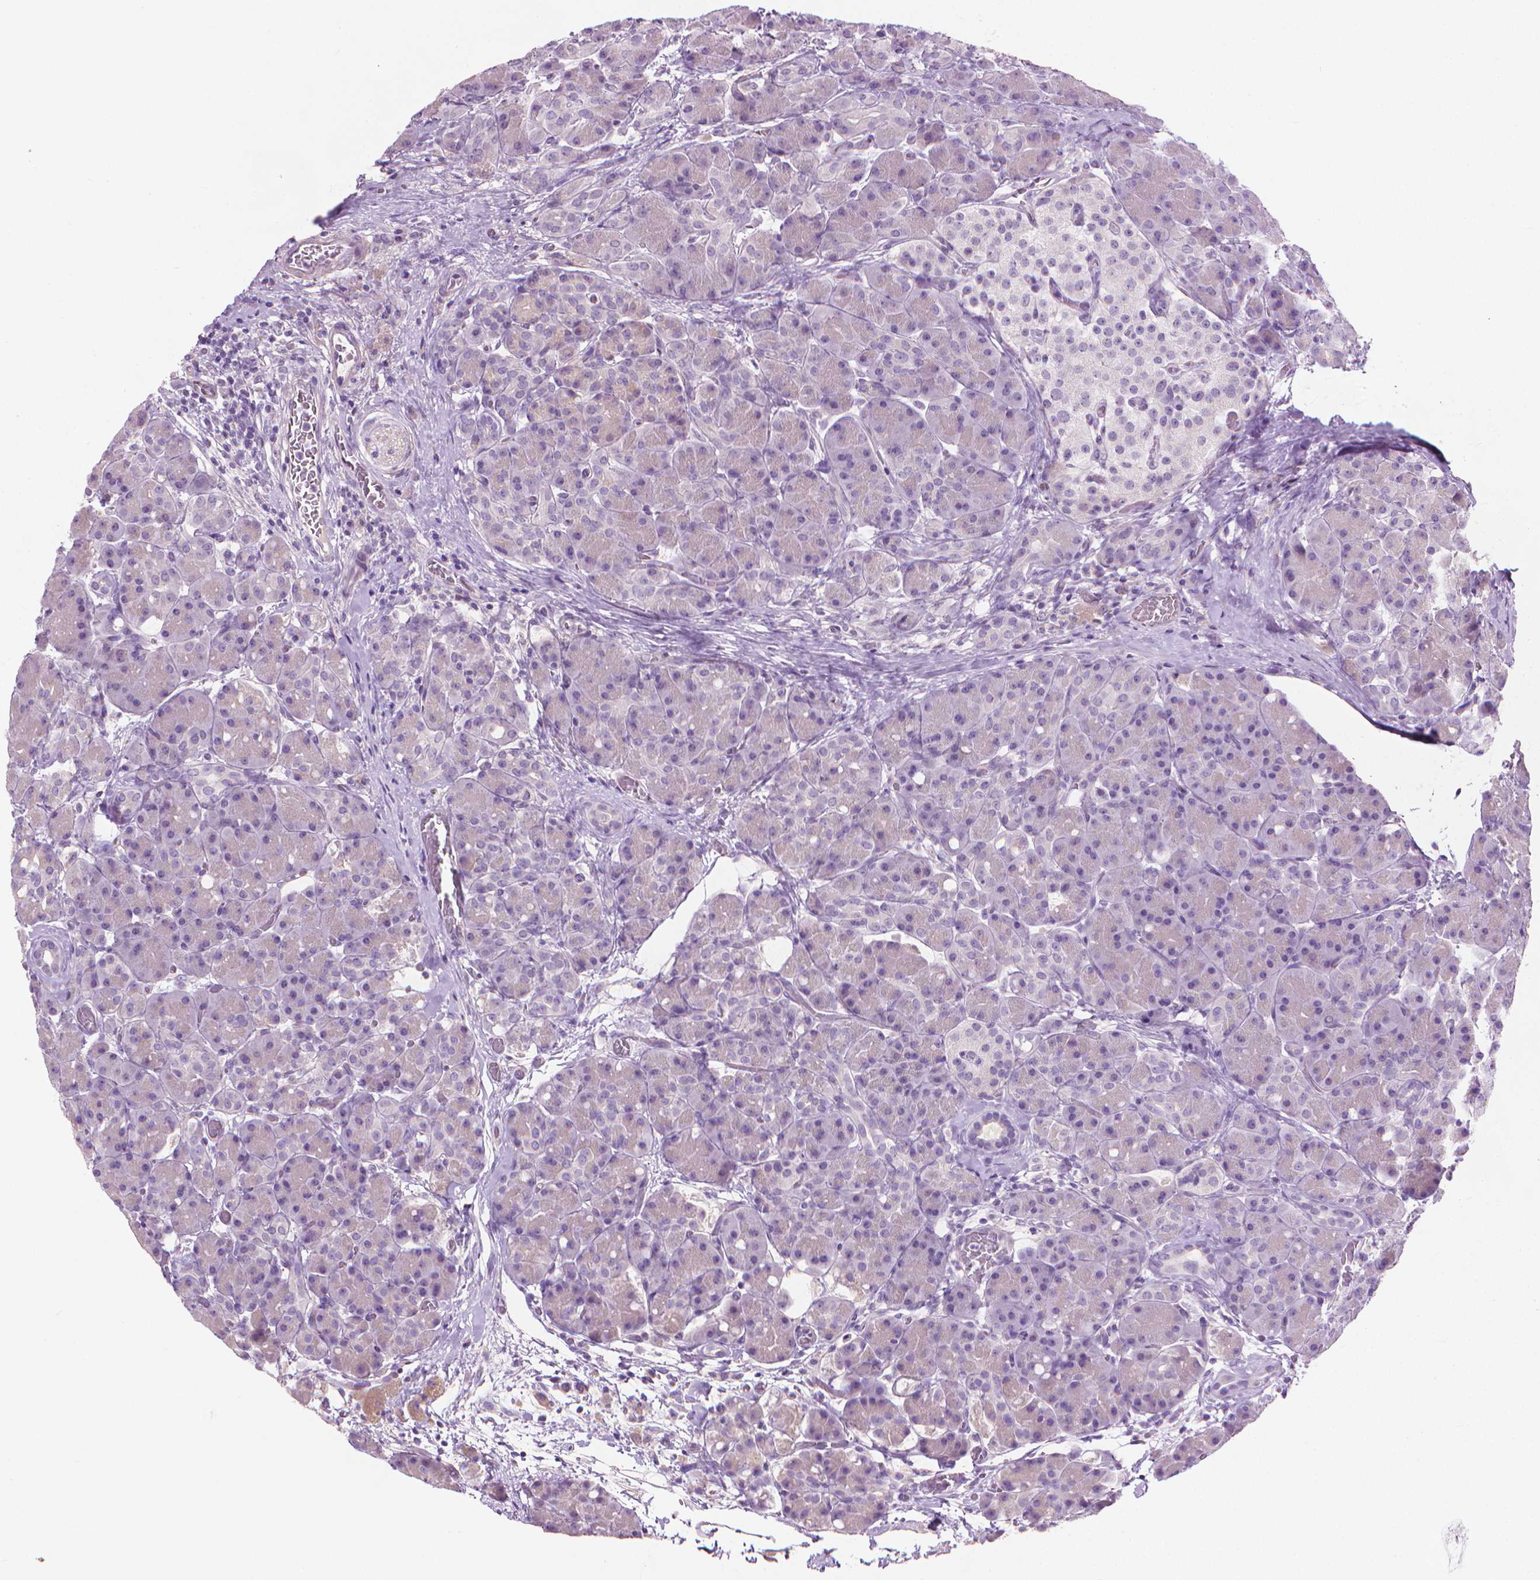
{"staining": {"intensity": "negative", "quantity": "none", "location": "none"}, "tissue": "pancreas", "cell_type": "Exocrine glandular cells", "image_type": "normal", "snomed": [{"axis": "morphology", "description": "Normal tissue, NOS"}, {"axis": "topography", "description": "Pancreas"}], "caption": "Micrograph shows no protein positivity in exocrine glandular cells of unremarkable pancreas.", "gene": "KRT73", "patient": {"sex": "male", "age": 55}}